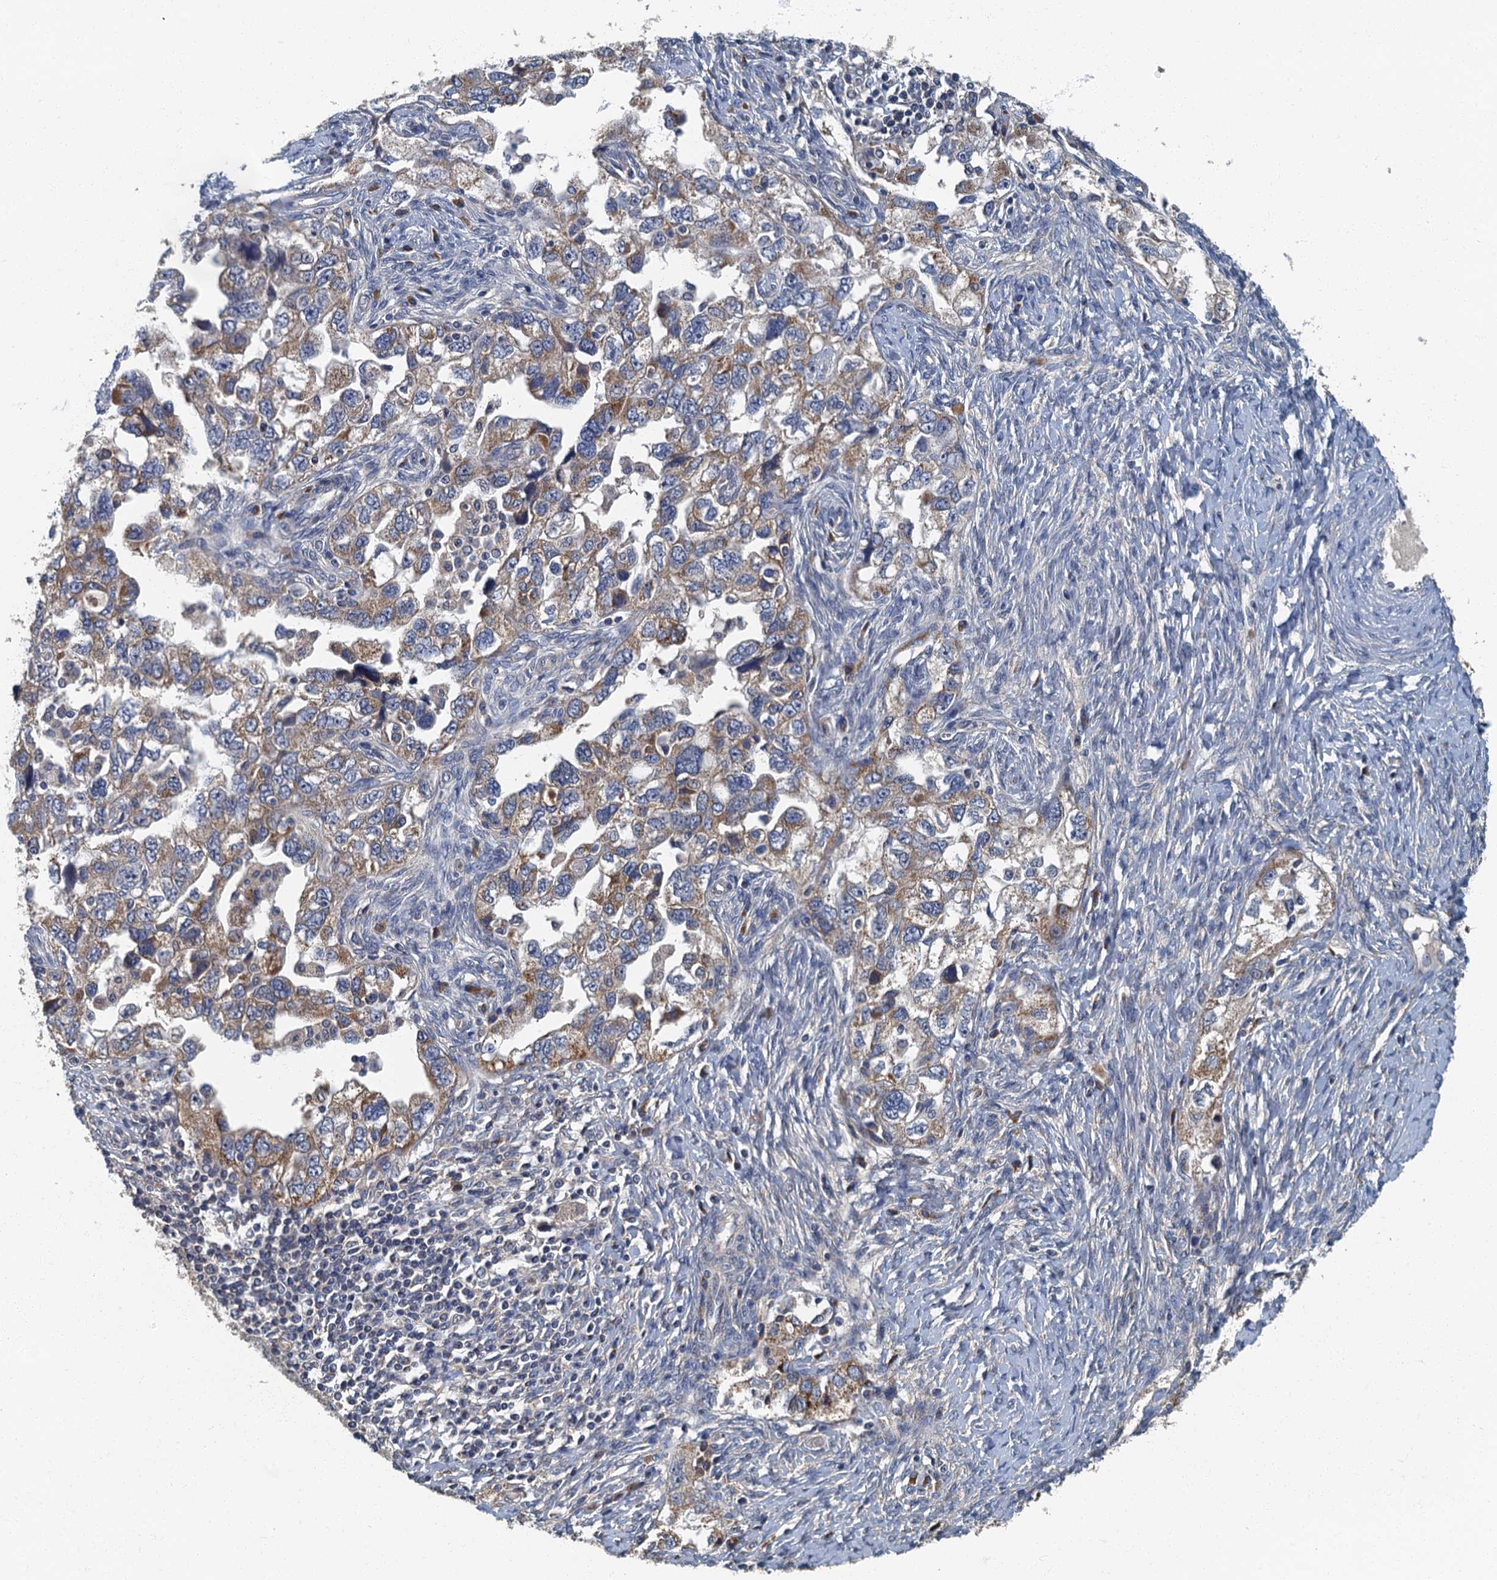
{"staining": {"intensity": "weak", "quantity": ">75%", "location": "cytoplasmic/membranous"}, "tissue": "ovarian cancer", "cell_type": "Tumor cells", "image_type": "cancer", "snomed": [{"axis": "morphology", "description": "Carcinoma, NOS"}, {"axis": "morphology", "description": "Cystadenocarcinoma, serous, NOS"}, {"axis": "topography", "description": "Ovary"}], "caption": "Ovarian cancer was stained to show a protein in brown. There is low levels of weak cytoplasmic/membranous positivity in about >75% of tumor cells.", "gene": "DDX49", "patient": {"sex": "female", "age": 69}}